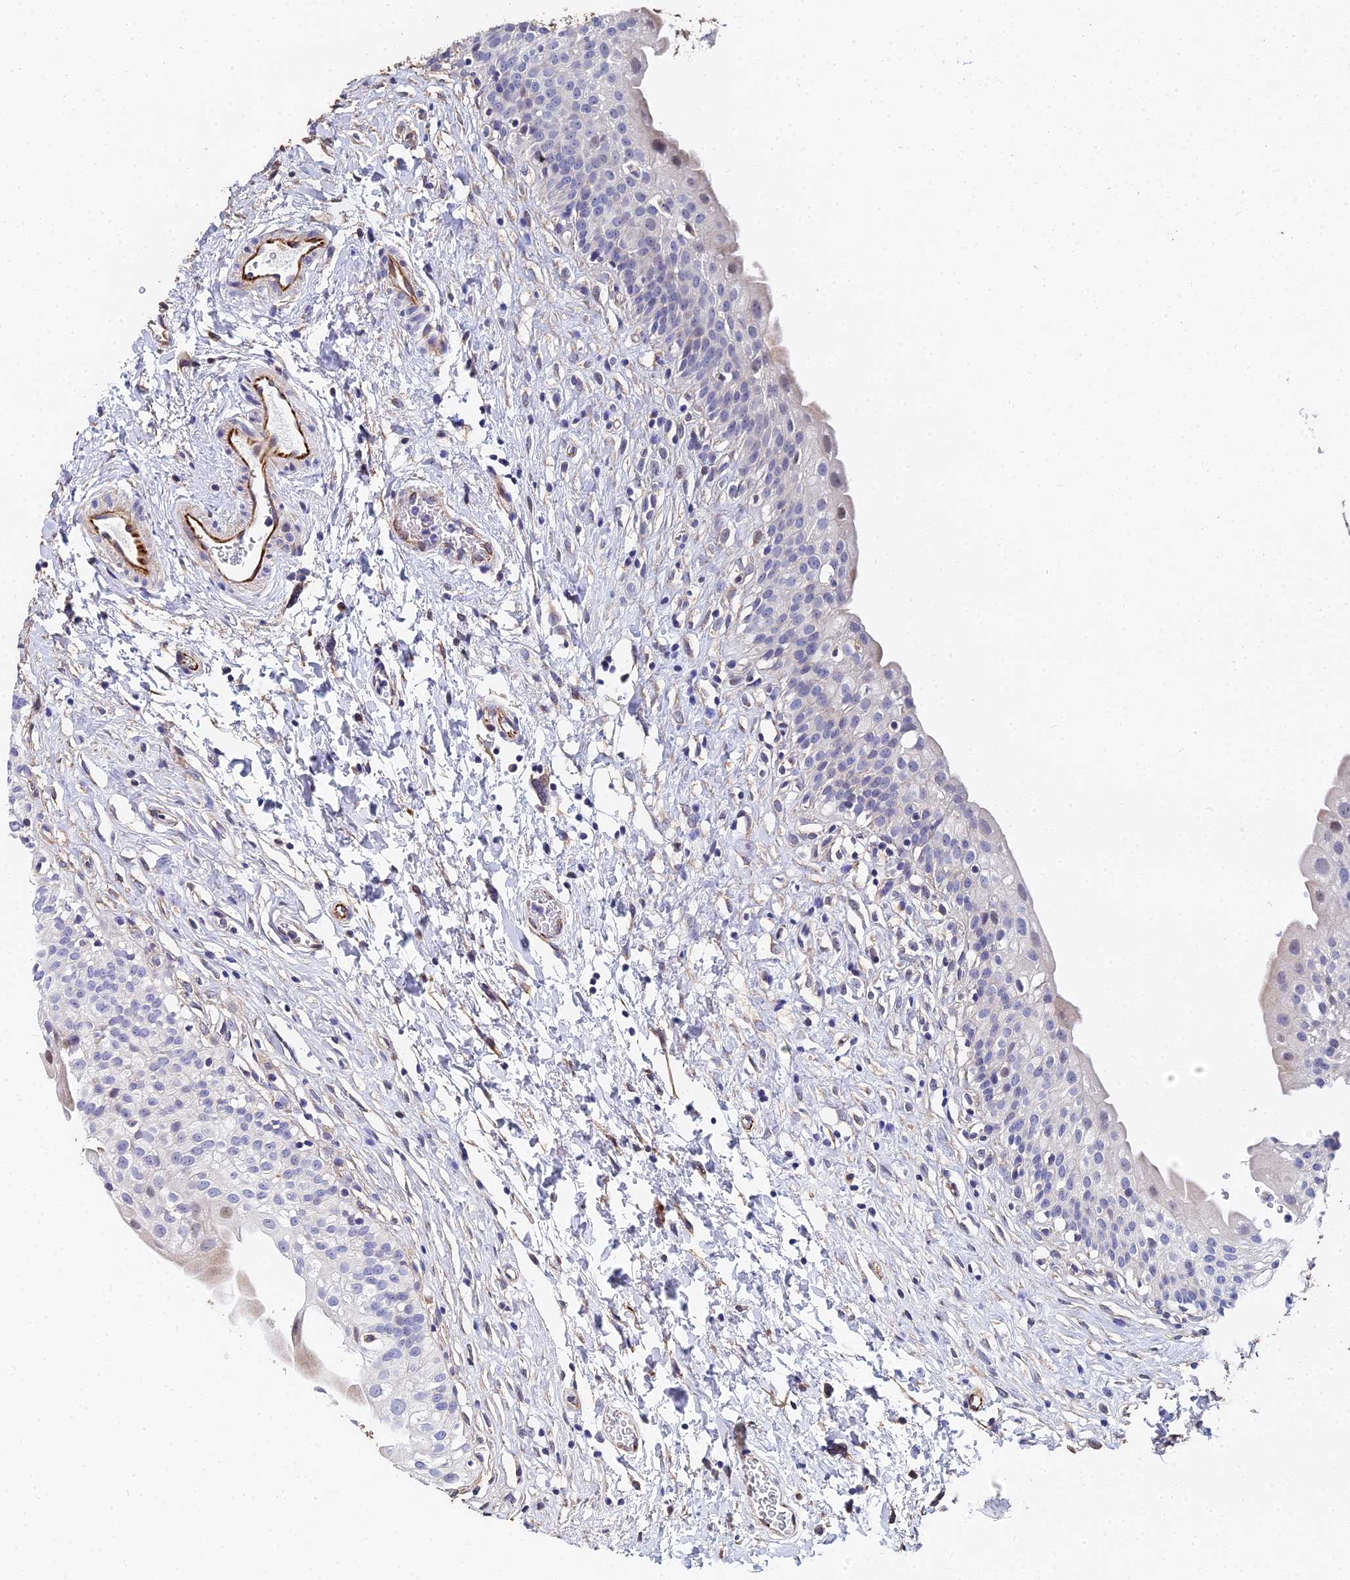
{"staining": {"intensity": "weak", "quantity": "<25%", "location": "nuclear"}, "tissue": "urinary bladder", "cell_type": "Urothelial cells", "image_type": "normal", "snomed": [{"axis": "morphology", "description": "Normal tissue, NOS"}, {"axis": "topography", "description": "Urinary bladder"}], "caption": "IHC of unremarkable human urinary bladder displays no positivity in urothelial cells.", "gene": "ENSG00000268674", "patient": {"sex": "male", "age": 51}}